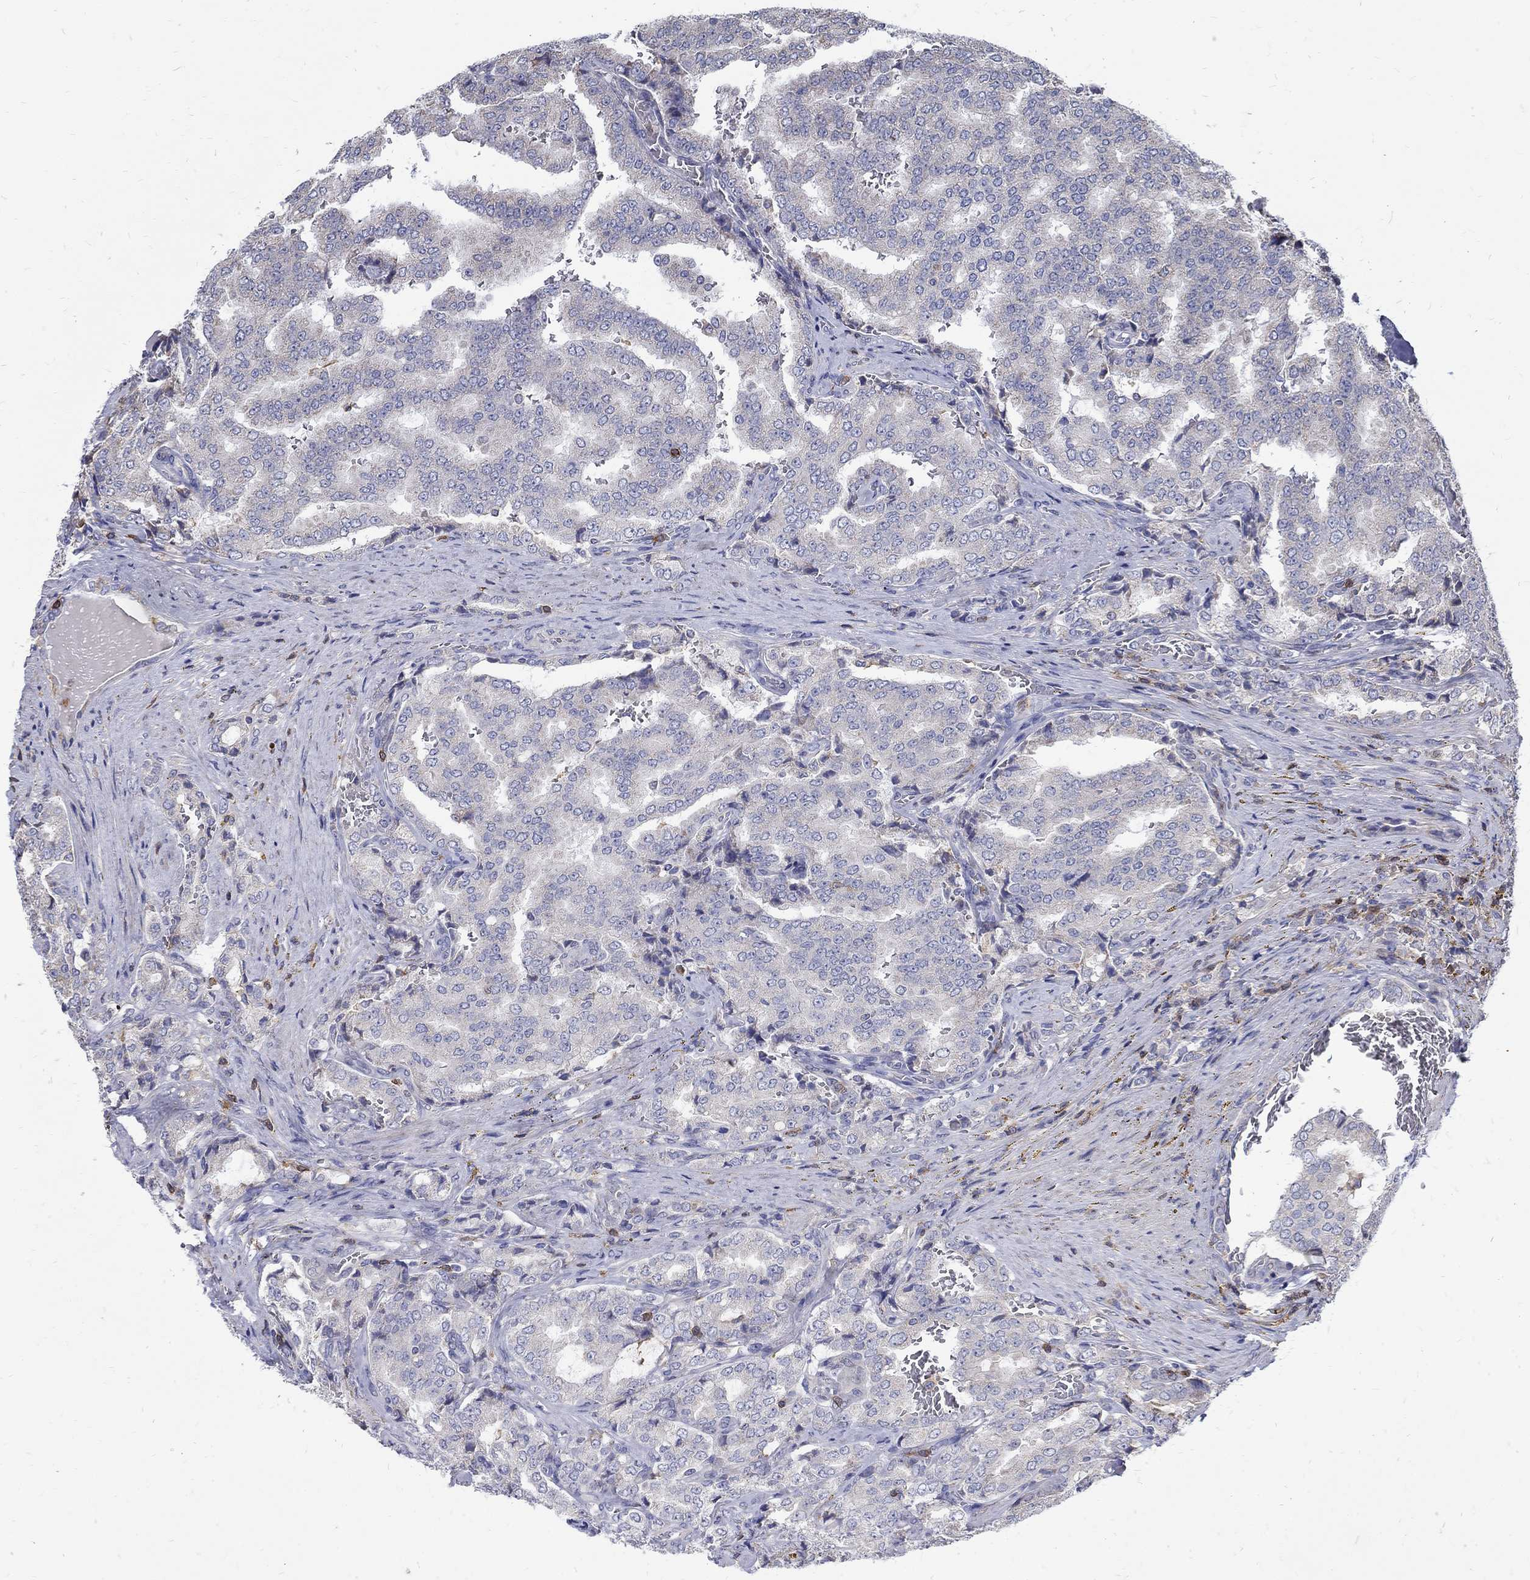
{"staining": {"intensity": "negative", "quantity": "none", "location": "none"}, "tissue": "prostate cancer", "cell_type": "Tumor cells", "image_type": "cancer", "snomed": [{"axis": "morphology", "description": "Adenocarcinoma, NOS"}, {"axis": "topography", "description": "Prostate"}], "caption": "Tumor cells are negative for brown protein staining in prostate cancer.", "gene": "AGAP2", "patient": {"sex": "male", "age": 65}}